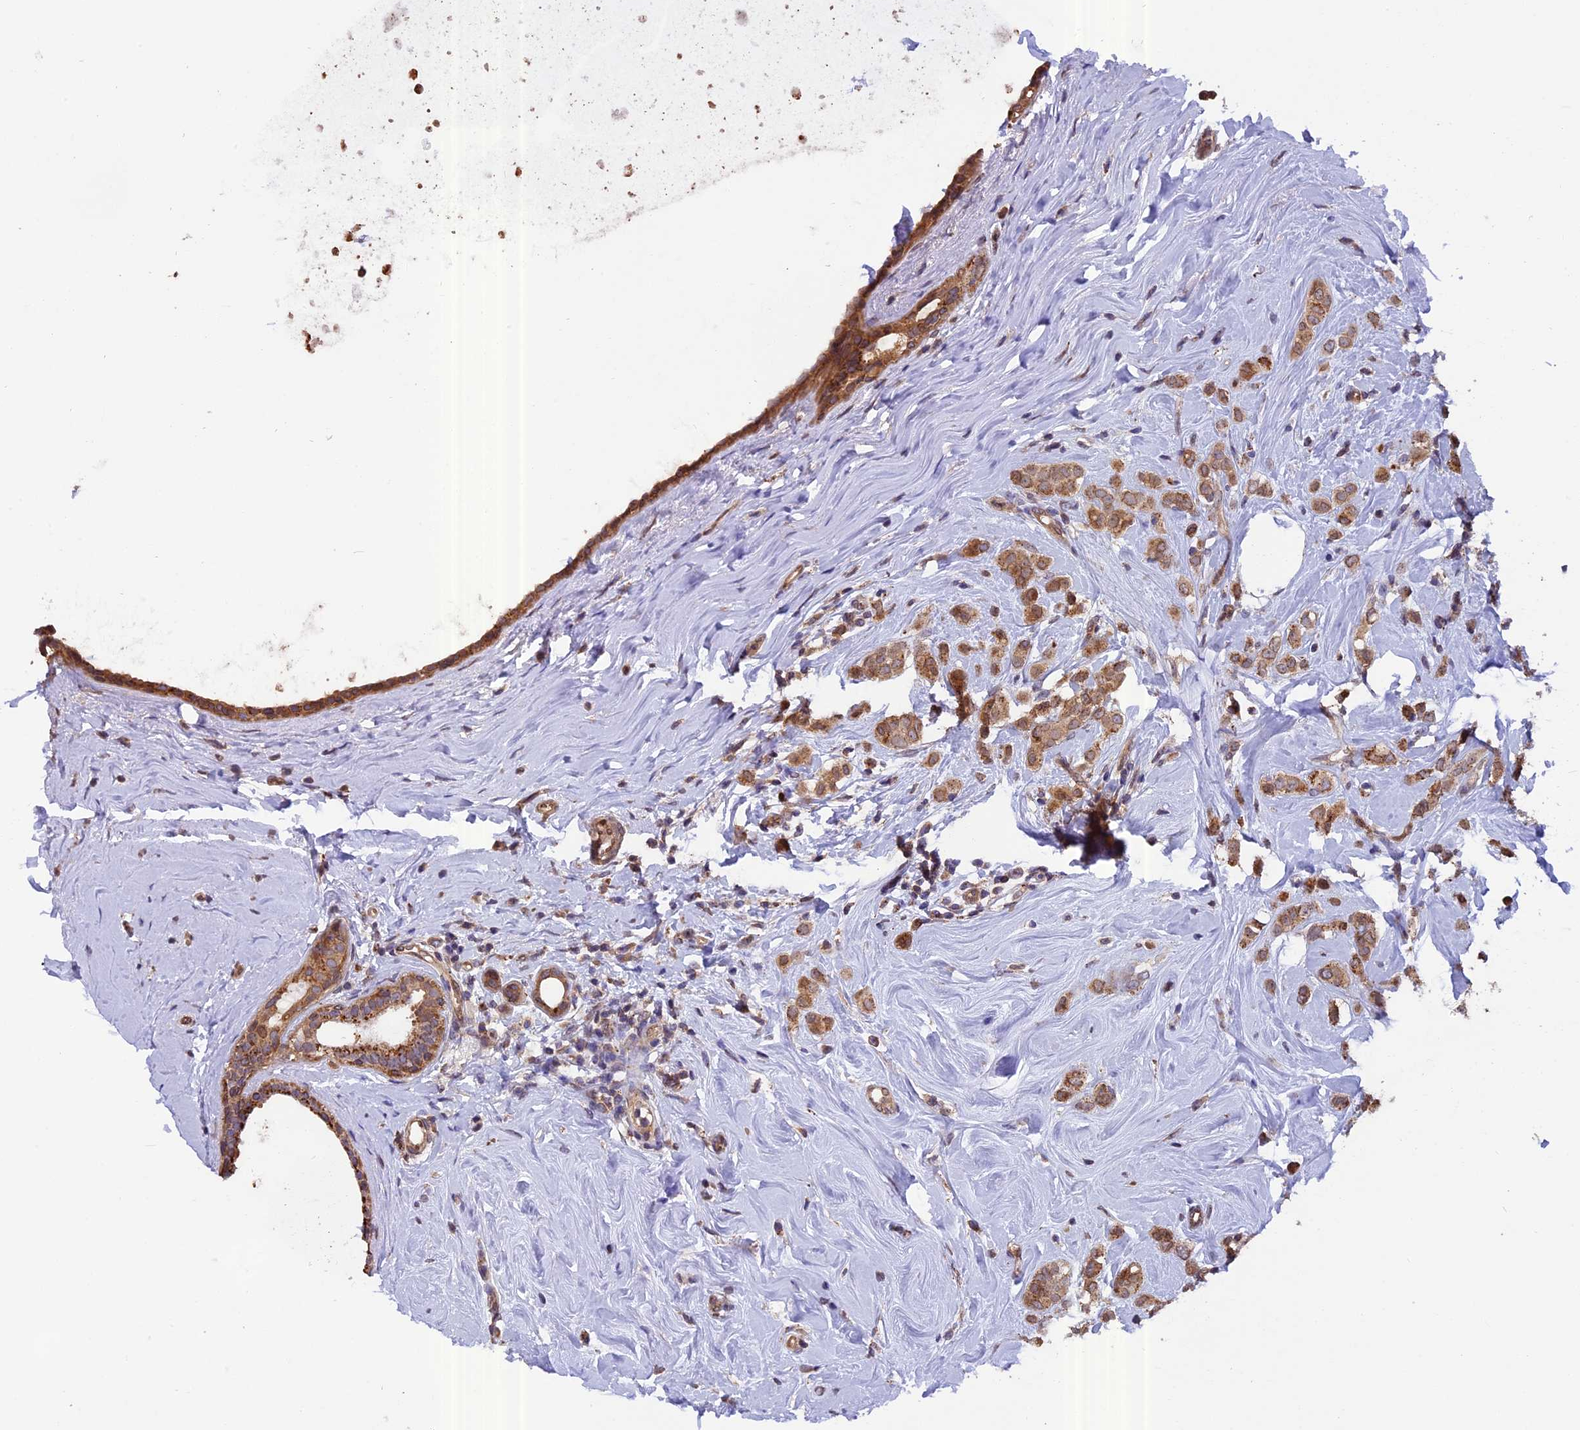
{"staining": {"intensity": "moderate", "quantity": ">75%", "location": "cytoplasmic/membranous"}, "tissue": "breast cancer", "cell_type": "Tumor cells", "image_type": "cancer", "snomed": [{"axis": "morphology", "description": "Lobular carcinoma"}, {"axis": "topography", "description": "Breast"}], "caption": "Brown immunohistochemical staining in breast lobular carcinoma shows moderate cytoplasmic/membranous expression in approximately >75% of tumor cells.", "gene": "CHMP2A", "patient": {"sex": "female", "age": 47}}